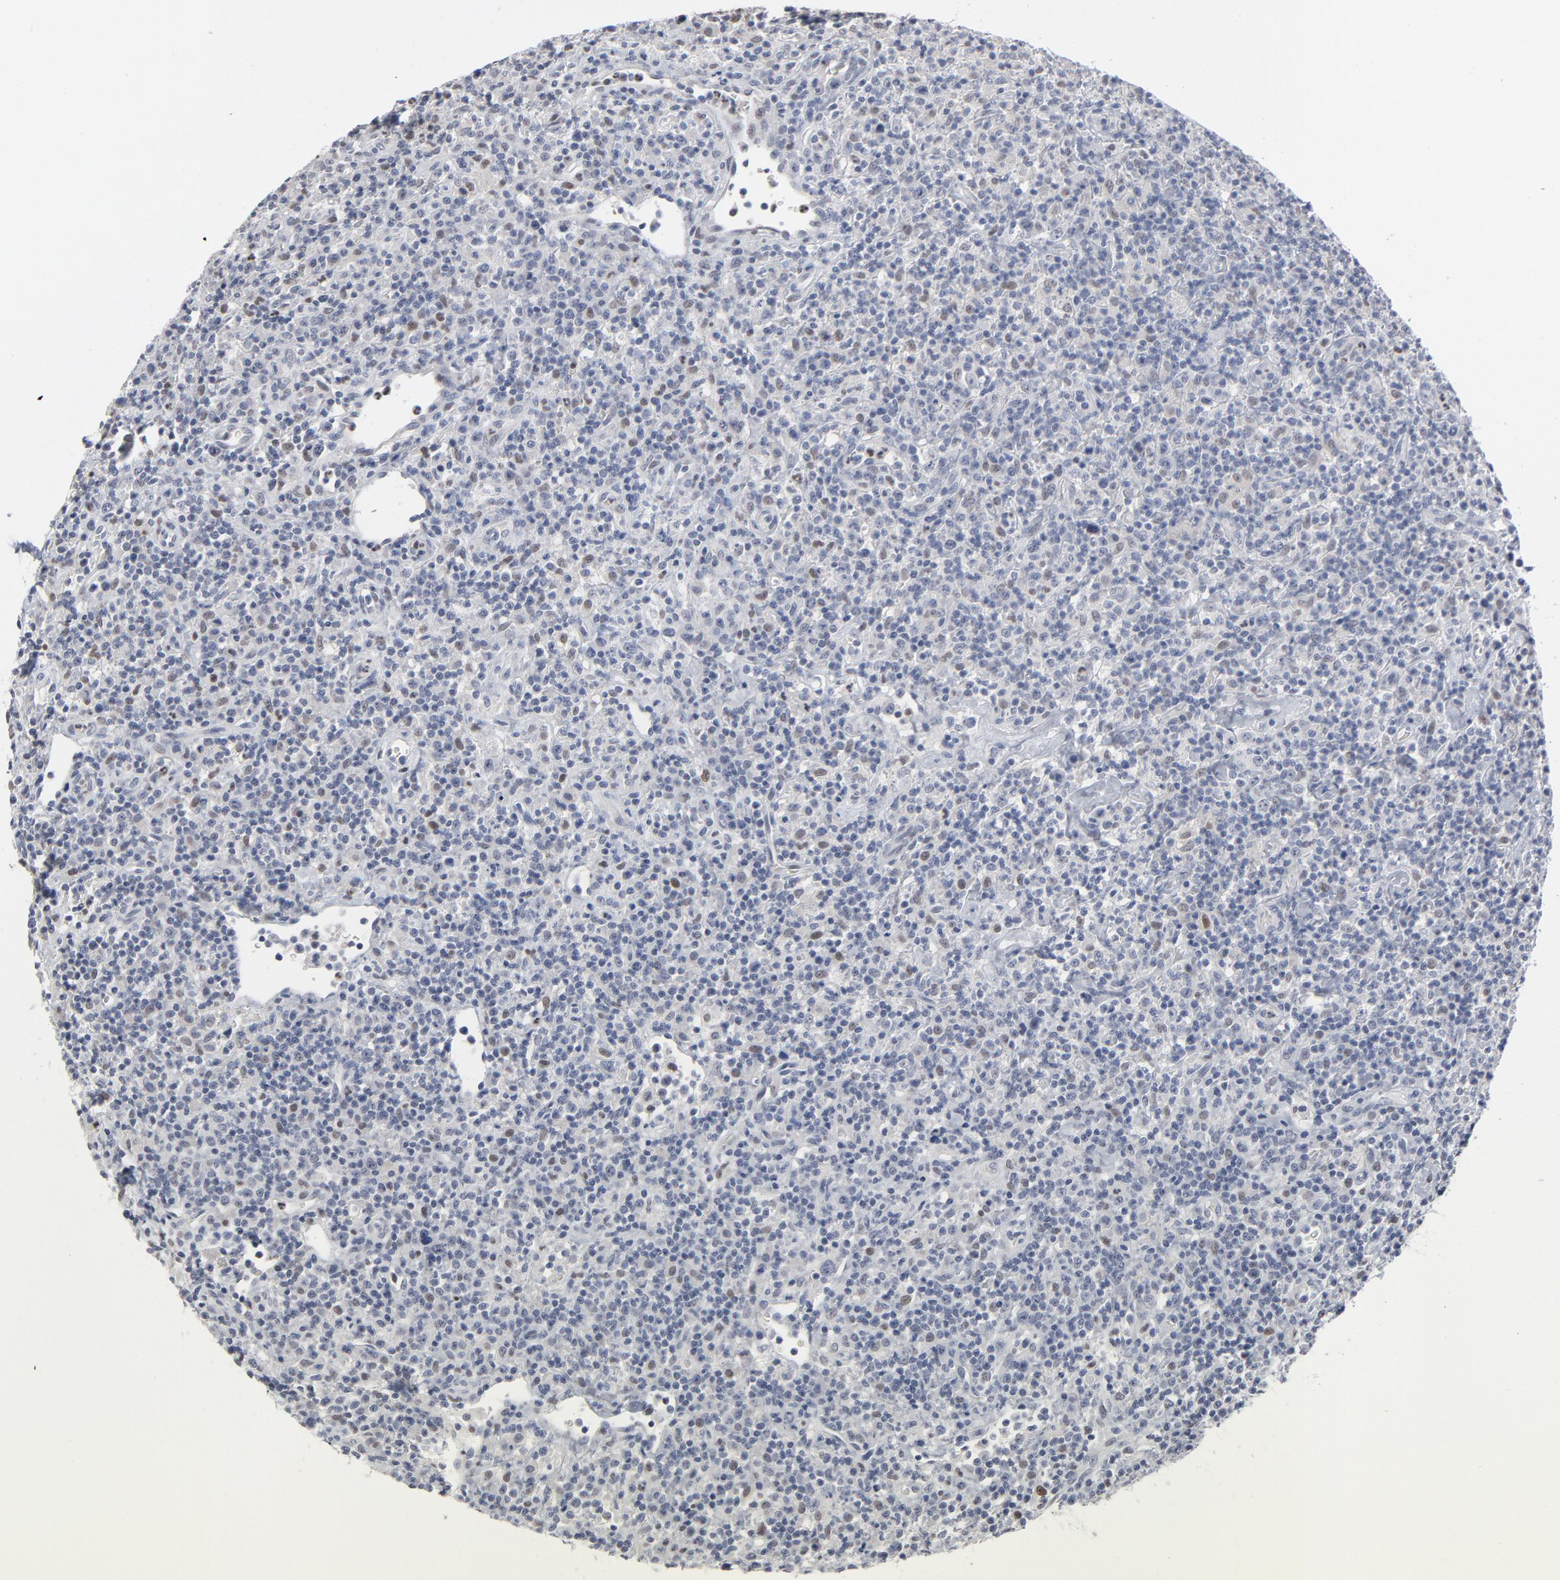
{"staining": {"intensity": "negative", "quantity": "none", "location": "none"}, "tissue": "lymphoma", "cell_type": "Tumor cells", "image_type": "cancer", "snomed": [{"axis": "morphology", "description": "Hodgkin's disease, NOS"}, {"axis": "topography", "description": "Lymph node"}], "caption": "There is no significant staining in tumor cells of lymphoma. (DAB (3,3'-diaminobenzidine) immunohistochemistry visualized using brightfield microscopy, high magnification).", "gene": "FOXN2", "patient": {"sex": "male", "age": 65}}